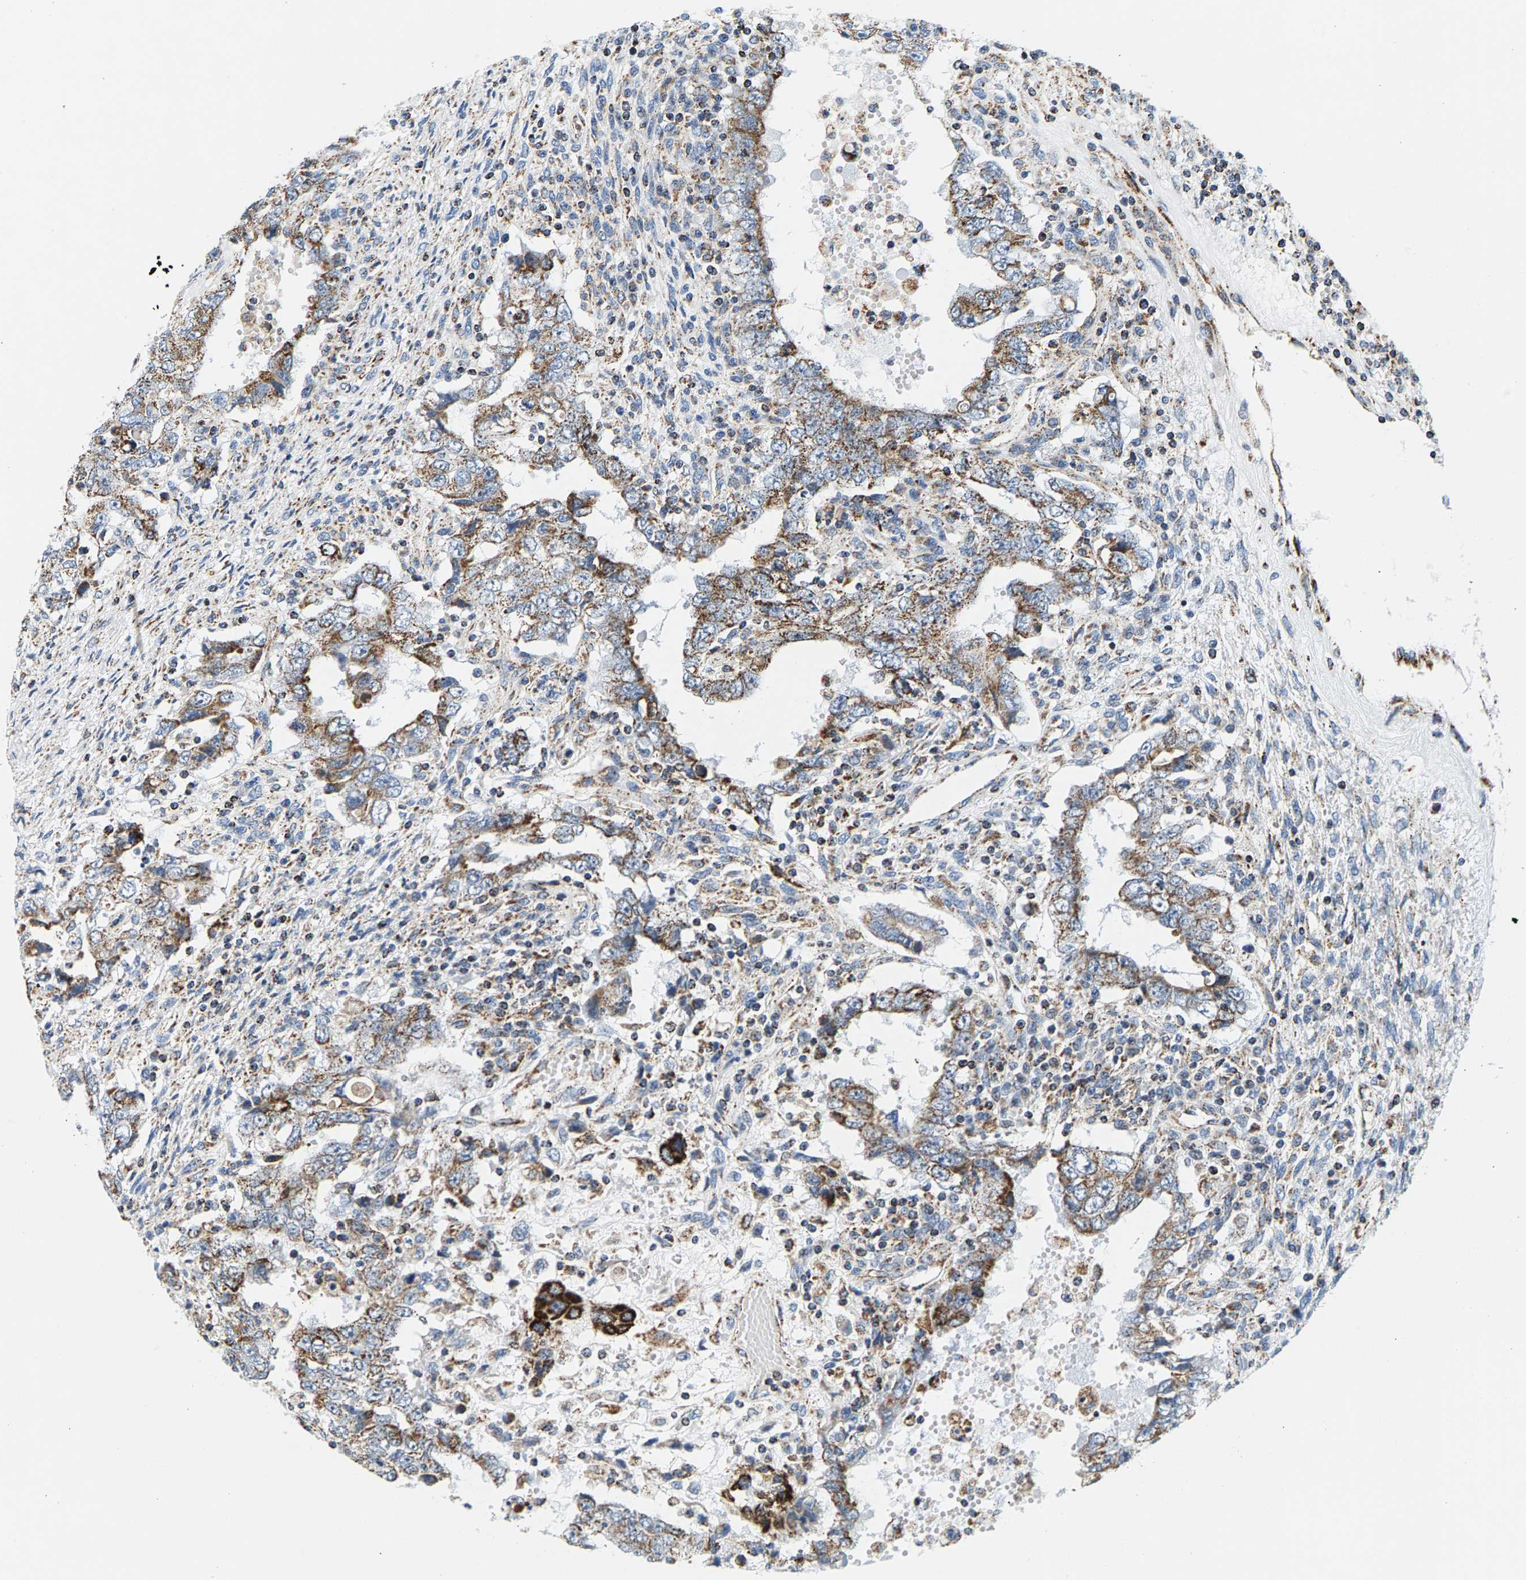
{"staining": {"intensity": "moderate", "quantity": ">75%", "location": "cytoplasmic/membranous"}, "tissue": "testis cancer", "cell_type": "Tumor cells", "image_type": "cancer", "snomed": [{"axis": "morphology", "description": "Carcinoma, Embryonal, NOS"}, {"axis": "topography", "description": "Testis"}], "caption": "This is an image of immunohistochemistry (IHC) staining of testis cancer (embryonal carcinoma), which shows moderate positivity in the cytoplasmic/membranous of tumor cells.", "gene": "PDE1A", "patient": {"sex": "male", "age": 26}}